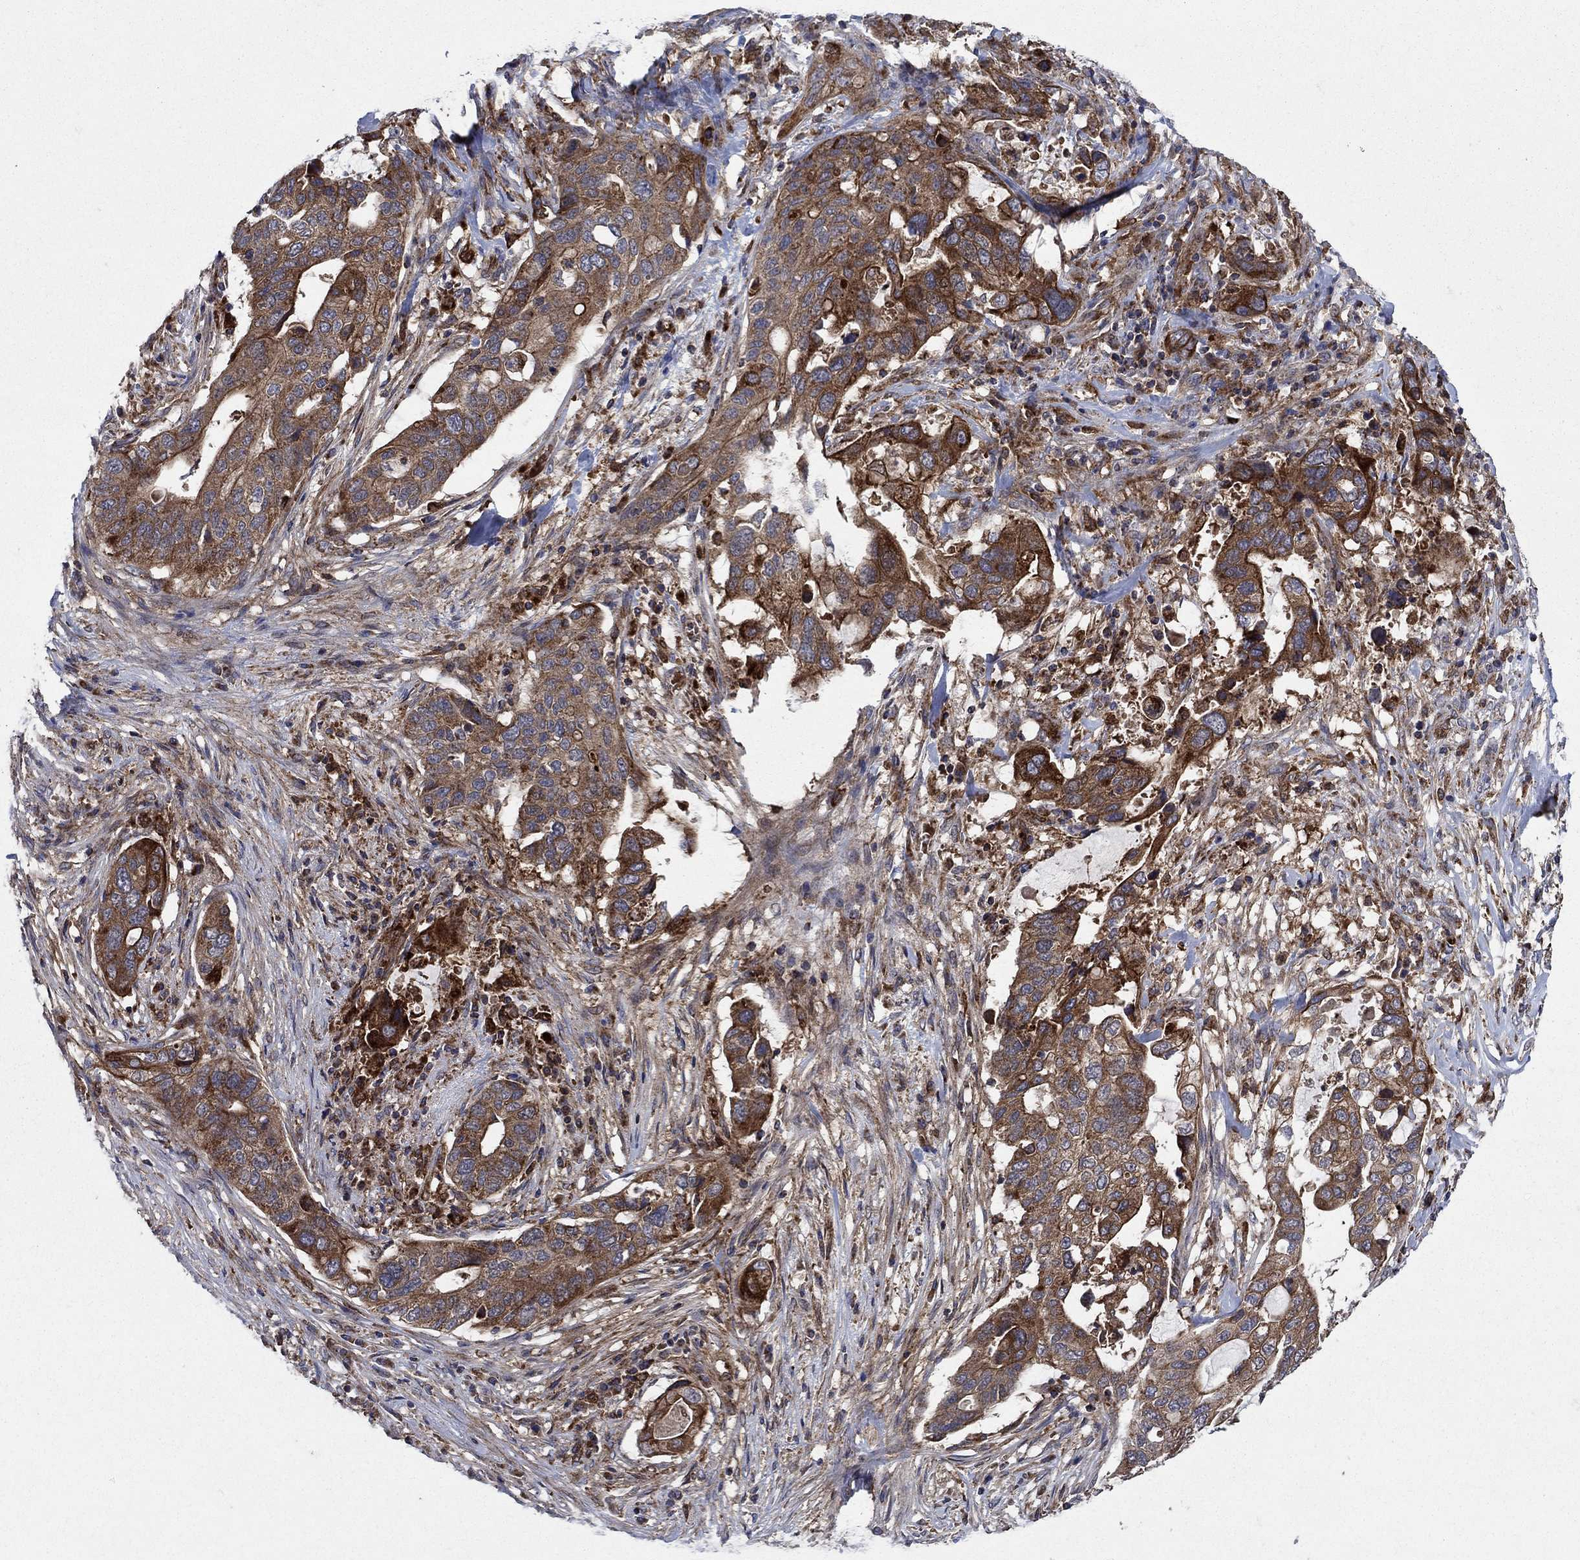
{"staining": {"intensity": "strong", "quantity": "25%-75%", "location": "cytoplasmic/membranous"}, "tissue": "stomach cancer", "cell_type": "Tumor cells", "image_type": "cancer", "snomed": [{"axis": "morphology", "description": "Adenocarcinoma, NOS"}, {"axis": "topography", "description": "Stomach"}], "caption": "Immunohistochemistry (IHC) of stomach cancer (adenocarcinoma) demonstrates high levels of strong cytoplasmic/membranous staining in about 25%-75% of tumor cells.", "gene": "RNF19B", "patient": {"sex": "male", "age": 54}}